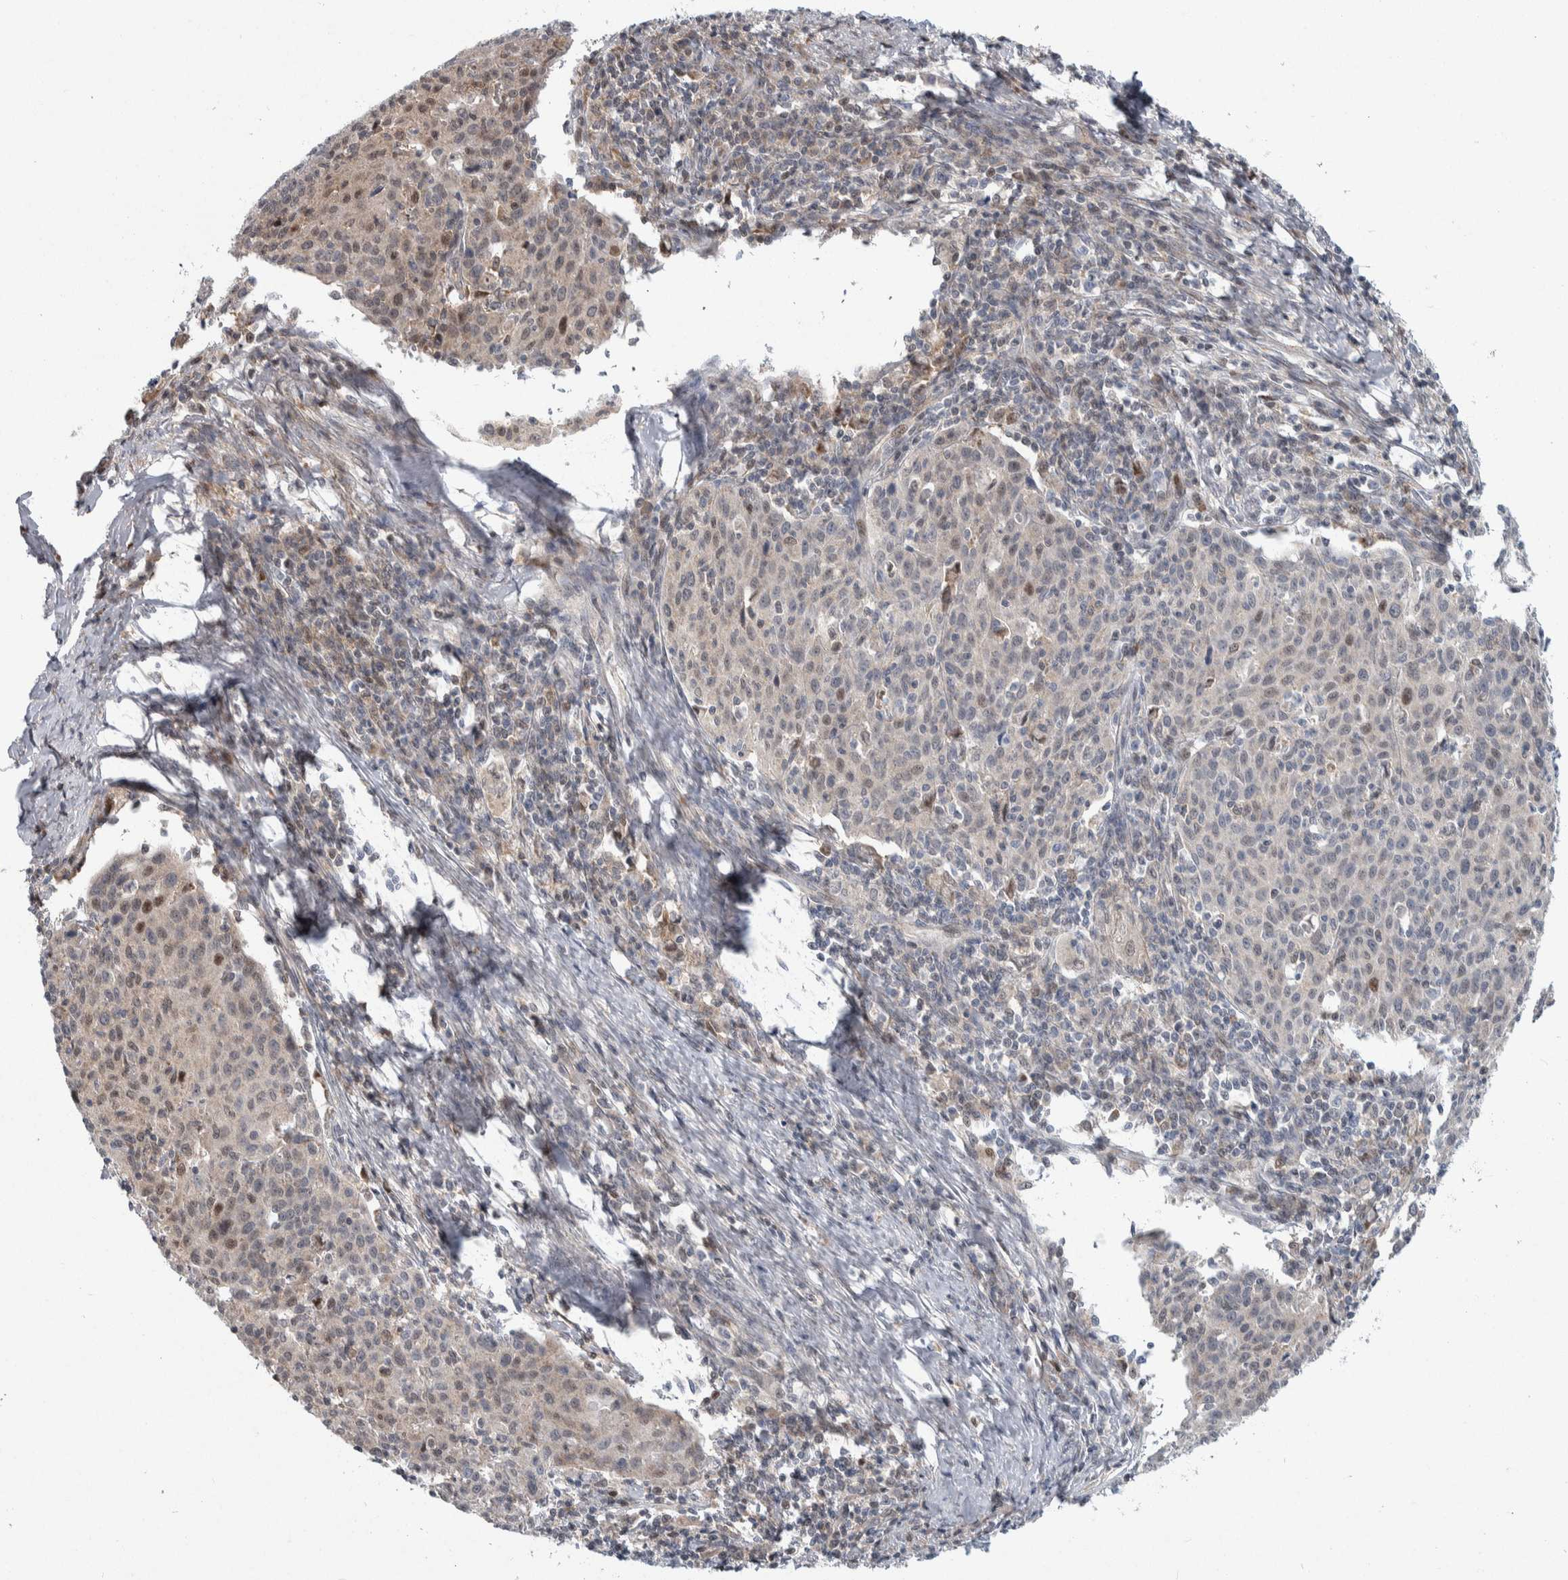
{"staining": {"intensity": "weak", "quantity": "<25%", "location": "cytoplasmic/membranous,nuclear"}, "tissue": "cervical cancer", "cell_type": "Tumor cells", "image_type": "cancer", "snomed": [{"axis": "morphology", "description": "Squamous cell carcinoma, NOS"}, {"axis": "topography", "description": "Cervix"}], "caption": "Tumor cells are negative for protein expression in human squamous cell carcinoma (cervical). Brightfield microscopy of immunohistochemistry (IHC) stained with DAB (brown) and hematoxylin (blue), captured at high magnification.", "gene": "PTPA", "patient": {"sex": "female", "age": 38}}